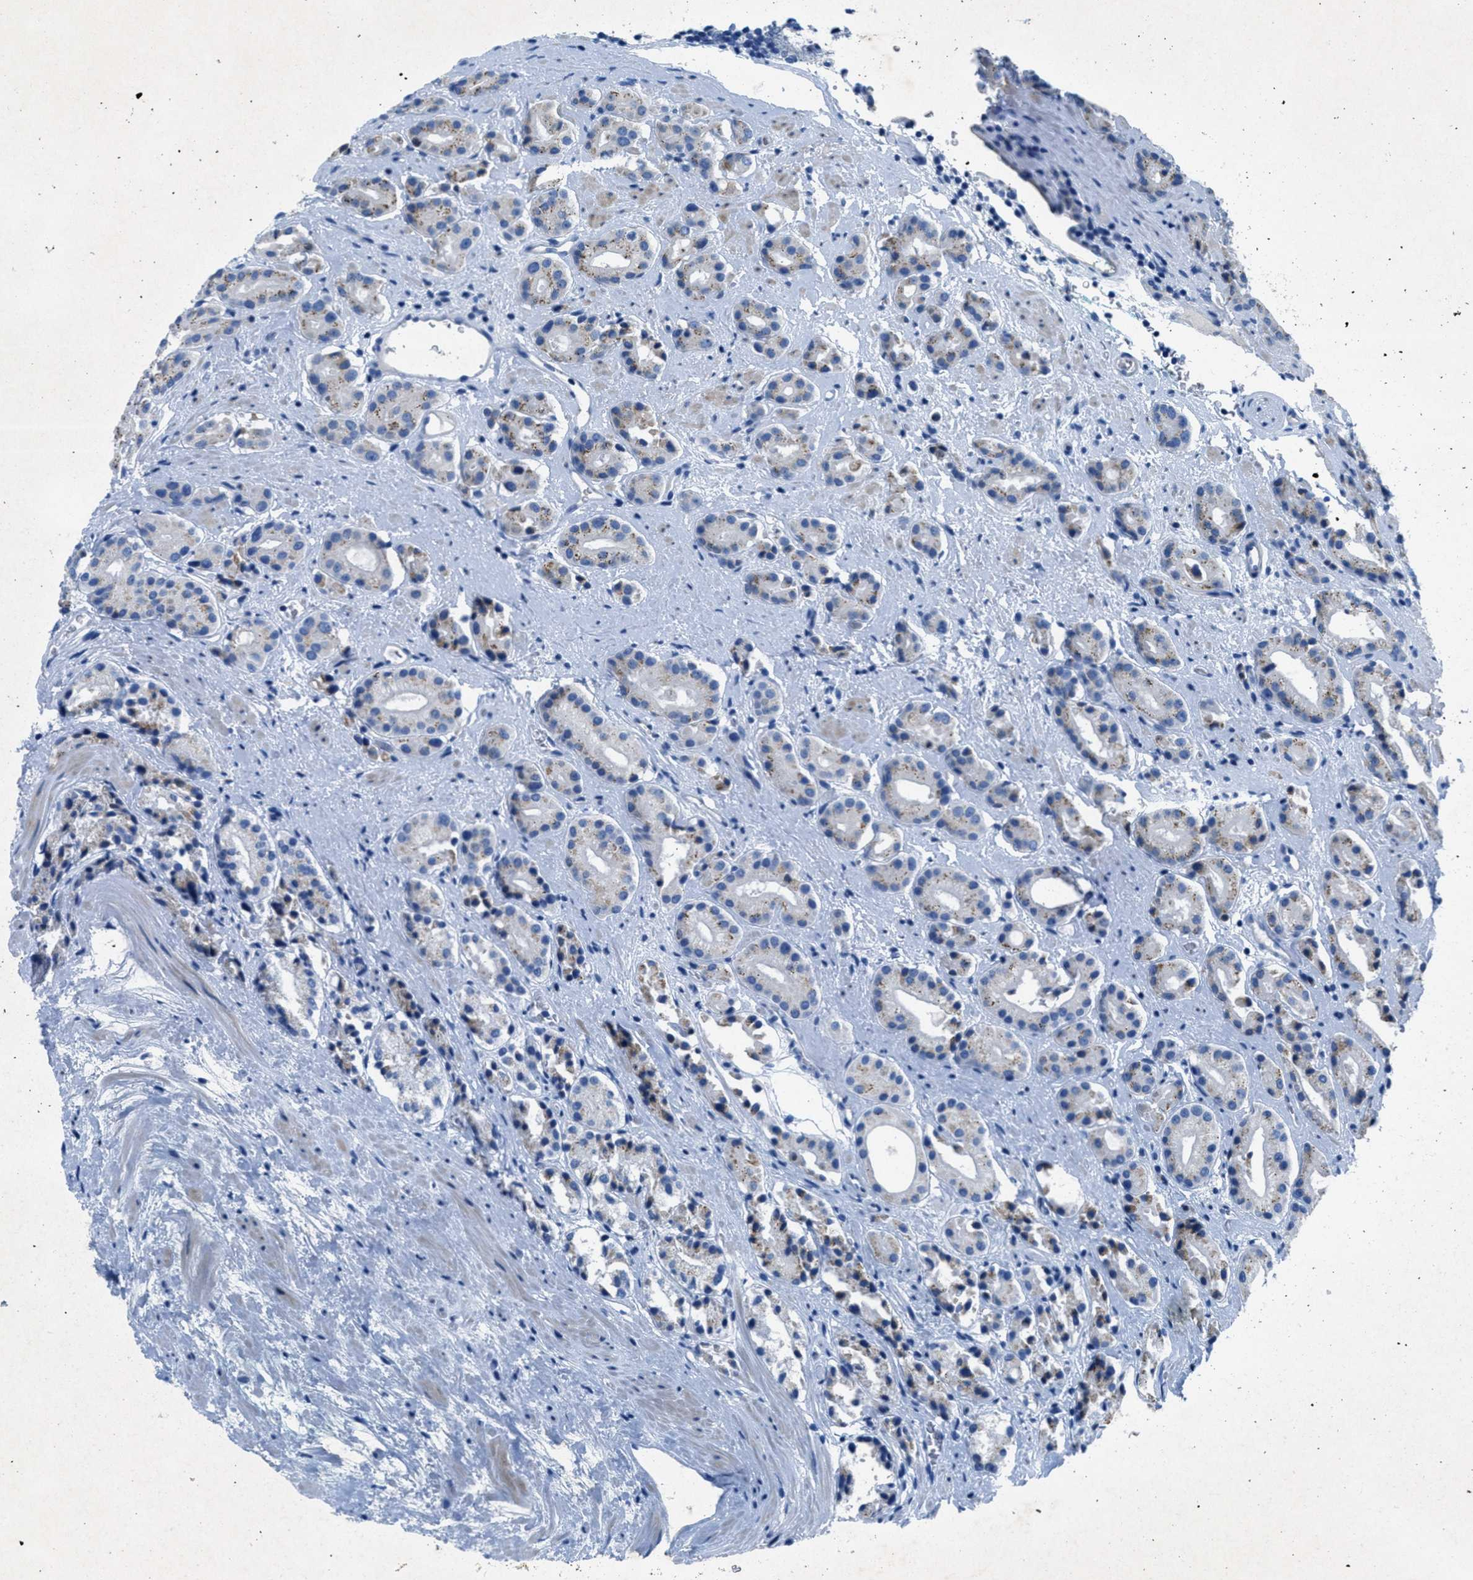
{"staining": {"intensity": "moderate", "quantity": "<25%", "location": "cytoplasmic/membranous"}, "tissue": "prostate cancer", "cell_type": "Tumor cells", "image_type": "cancer", "snomed": [{"axis": "morphology", "description": "Adenocarcinoma, High grade"}, {"axis": "topography", "description": "Prostate"}], "caption": "Adenocarcinoma (high-grade) (prostate) stained for a protein shows moderate cytoplasmic/membranous positivity in tumor cells.", "gene": "GALNT17", "patient": {"sex": "male", "age": 71}}